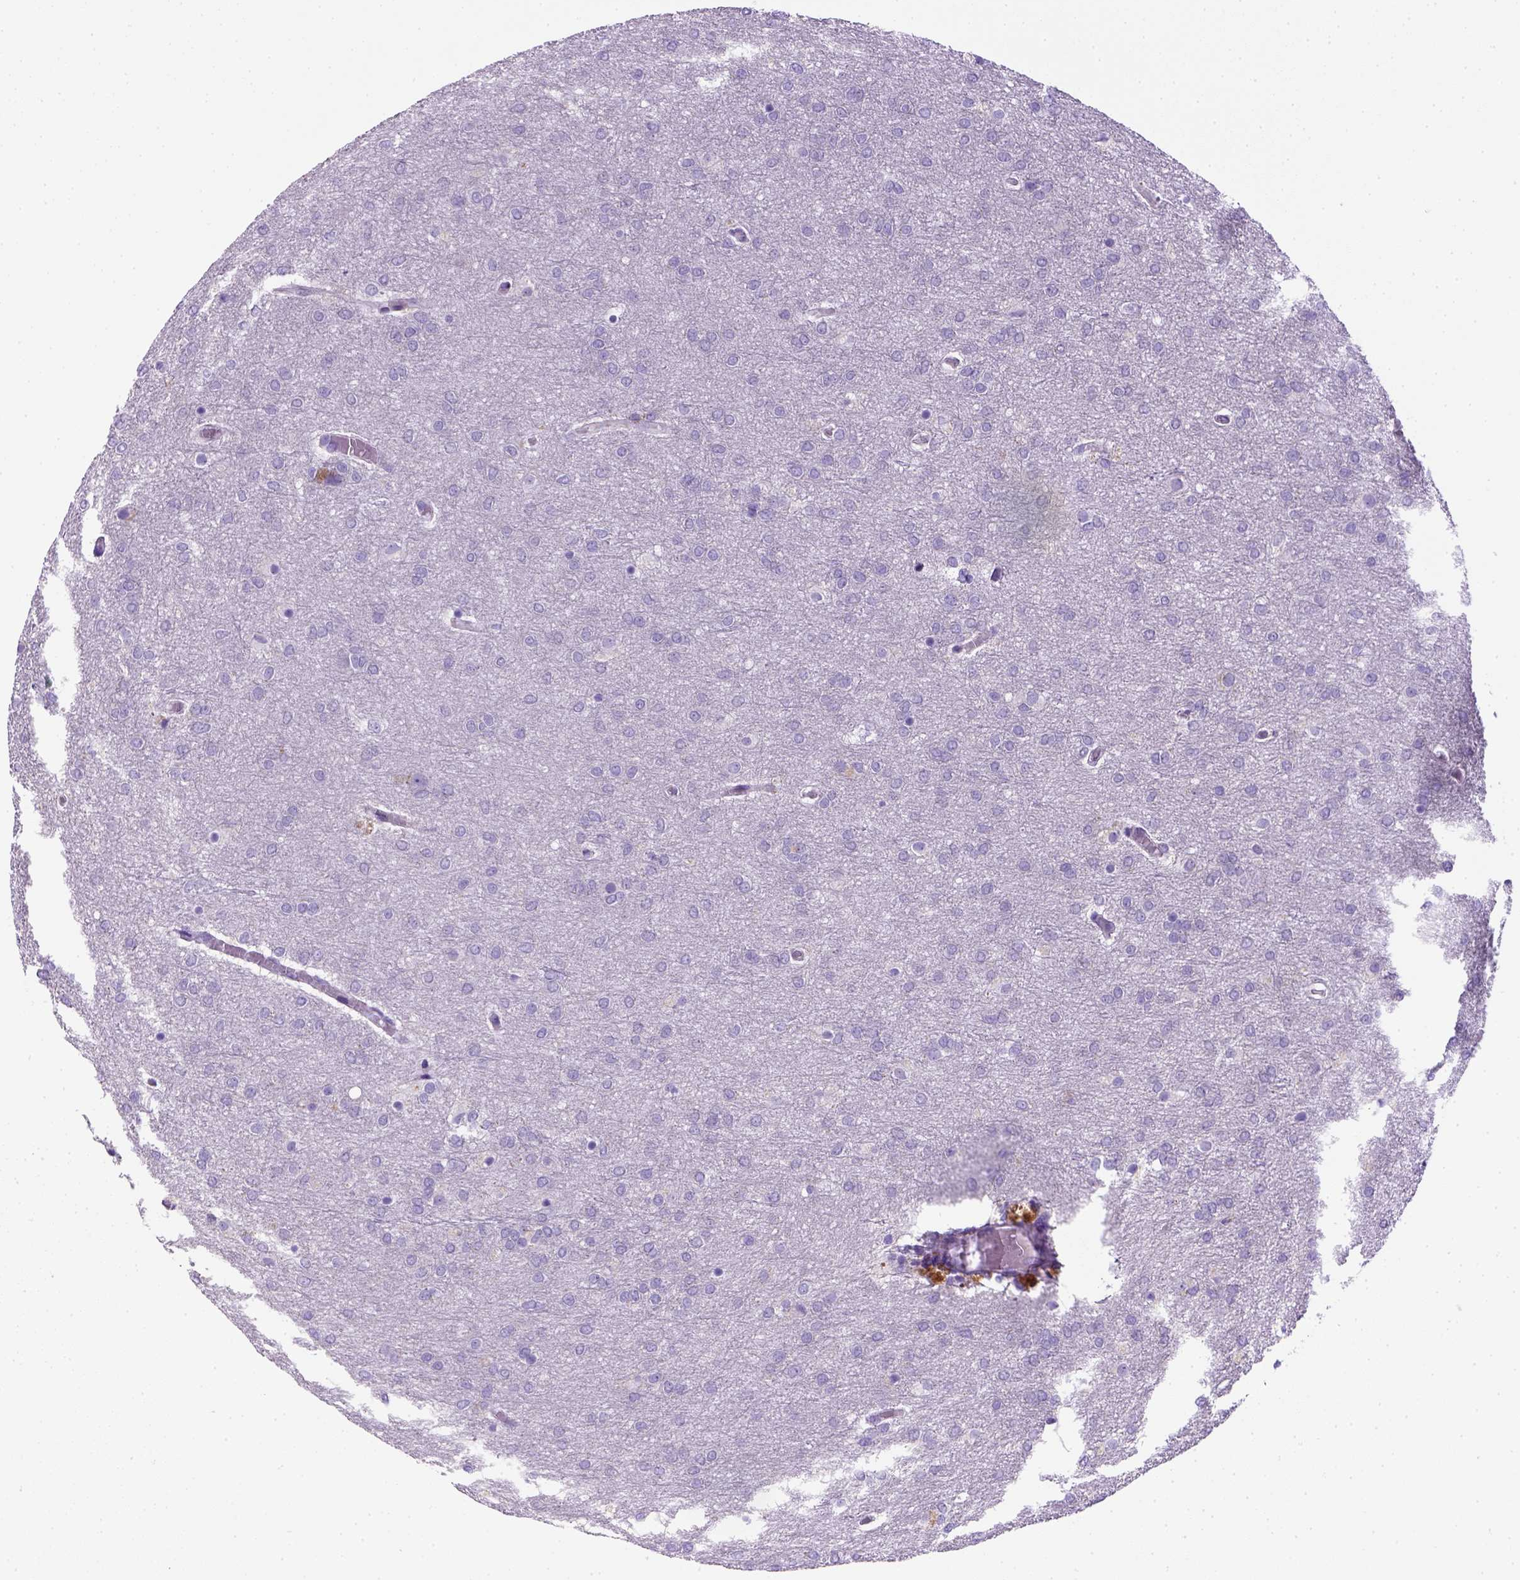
{"staining": {"intensity": "negative", "quantity": "none", "location": "none"}, "tissue": "glioma", "cell_type": "Tumor cells", "image_type": "cancer", "snomed": [{"axis": "morphology", "description": "Glioma, malignant, High grade"}, {"axis": "topography", "description": "Brain"}], "caption": "A high-resolution photomicrograph shows IHC staining of glioma, which displays no significant staining in tumor cells.", "gene": "KRT71", "patient": {"sex": "female", "age": 61}}